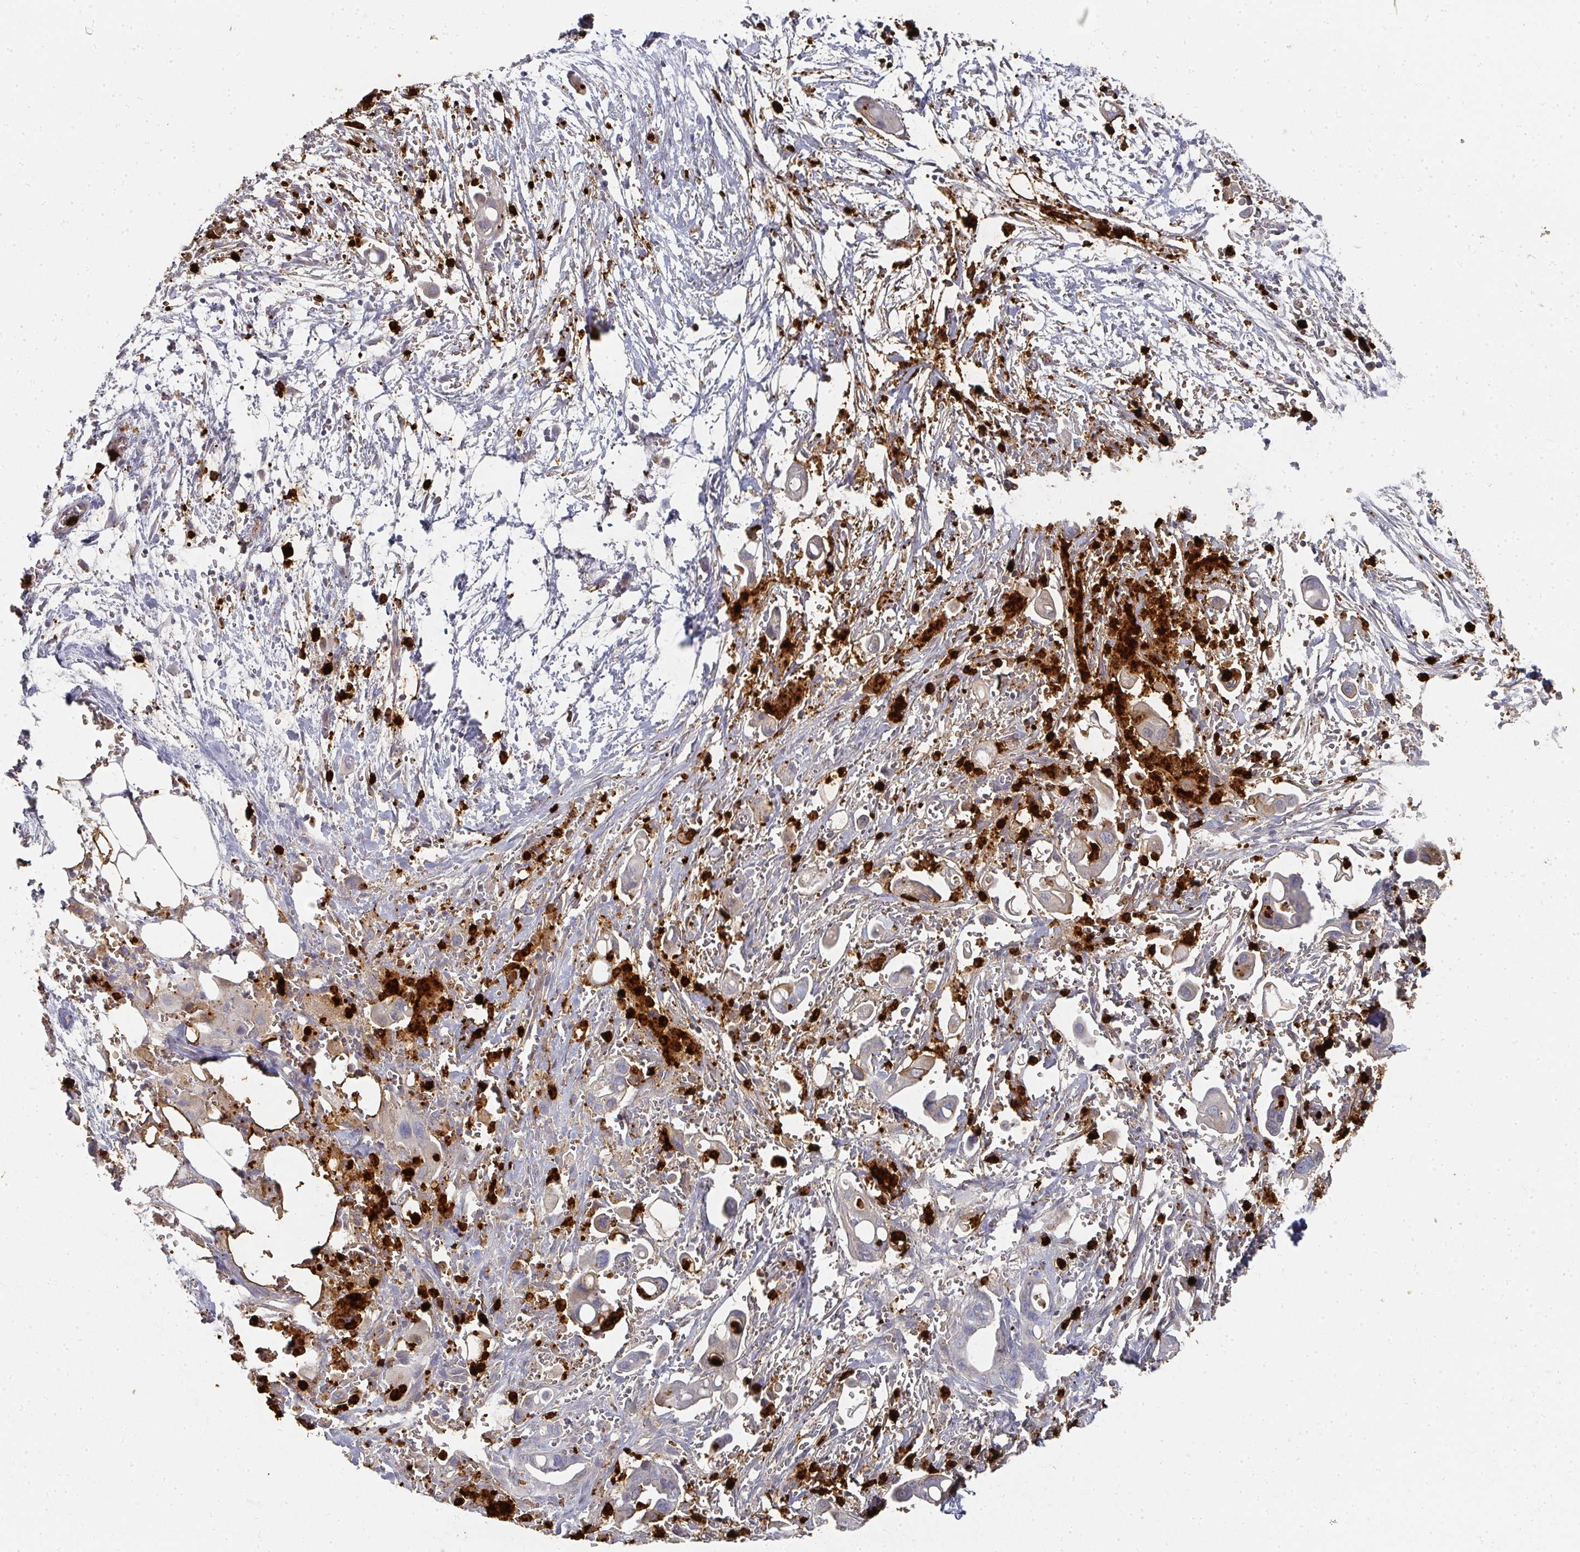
{"staining": {"intensity": "weak", "quantity": "<25%", "location": "cytoplasmic/membranous"}, "tissue": "pancreatic cancer", "cell_type": "Tumor cells", "image_type": "cancer", "snomed": [{"axis": "morphology", "description": "Adenocarcinoma, NOS"}, {"axis": "topography", "description": "Pancreas"}], "caption": "Tumor cells are negative for brown protein staining in pancreatic adenocarcinoma.", "gene": "CAMP", "patient": {"sex": "male", "age": 61}}